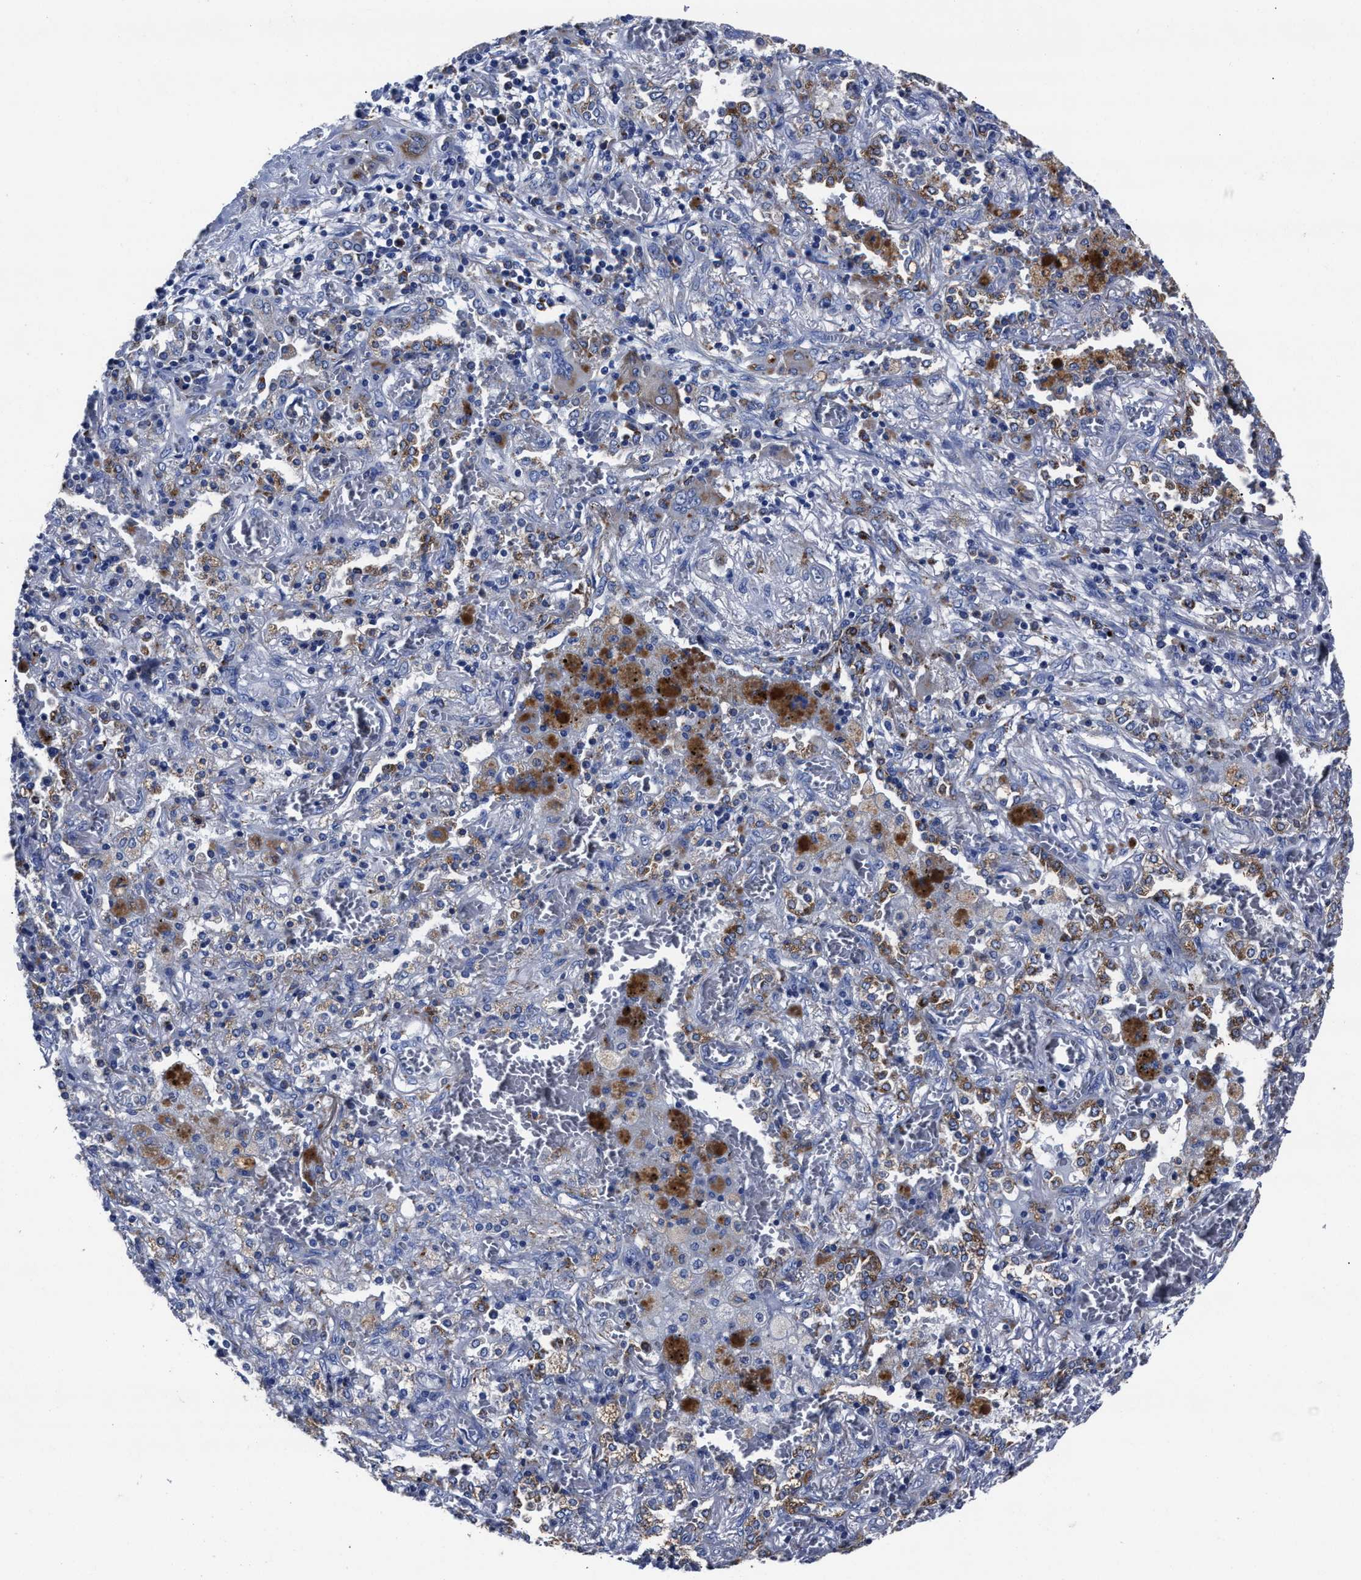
{"staining": {"intensity": "negative", "quantity": "none", "location": "none"}, "tissue": "lung cancer", "cell_type": "Tumor cells", "image_type": "cancer", "snomed": [{"axis": "morphology", "description": "Squamous cell carcinoma, NOS"}, {"axis": "topography", "description": "Lung"}], "caption": "DAB (3,3'-diaminobenzidine) immunohistochemical staining of human lung cancer (squamous cell carcinoma) reveals no significant positivity in tumor cells. Brightfield microscopy of immunohistochemistry (IHC) stained with DAB (3,3'-diaminobenzidine) (brown) and hematoxylin (blue), captured at high magnification.", "gene": "LAMTOR4", "patient": {"sex": "female", "age": 47}}